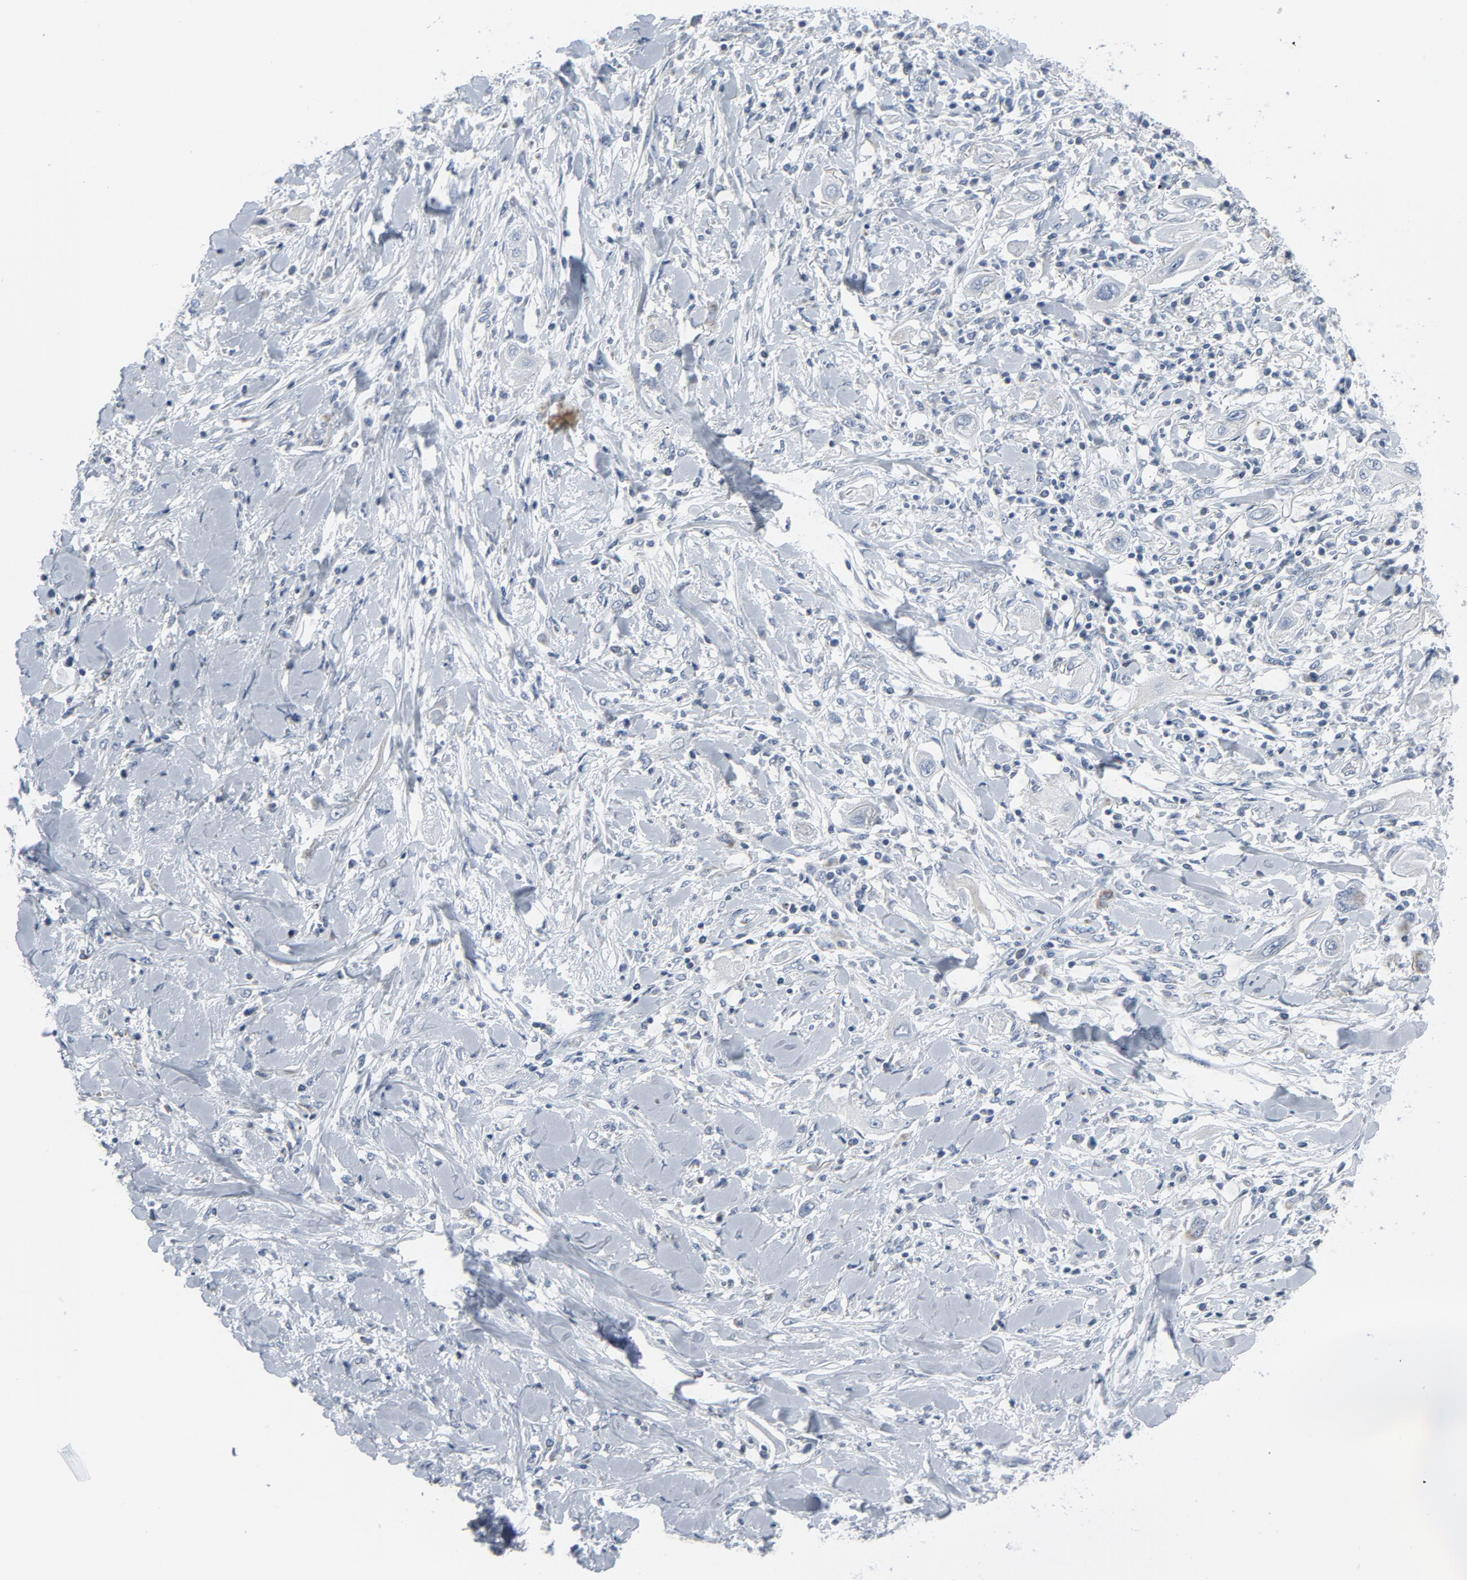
{"staining": {"intensity": "negative", "quantity": "none", "location": "none"}, "tissue": "lung cancer", "cell_type": "Tumor cells", "image_type": "cancer", "snomed": [{"axis": "morphology", "description": "Squamous cell carcinoma, NOS"}, {"axis": "topography", "description": "Lung"}], "caption": "Squamous cell carcinoma (lung) was stained to show a protein in brown. There is no significant positivity in tumor cells.", "gene": "GPX2", "patient": {"sex": "female", "age": 47}}